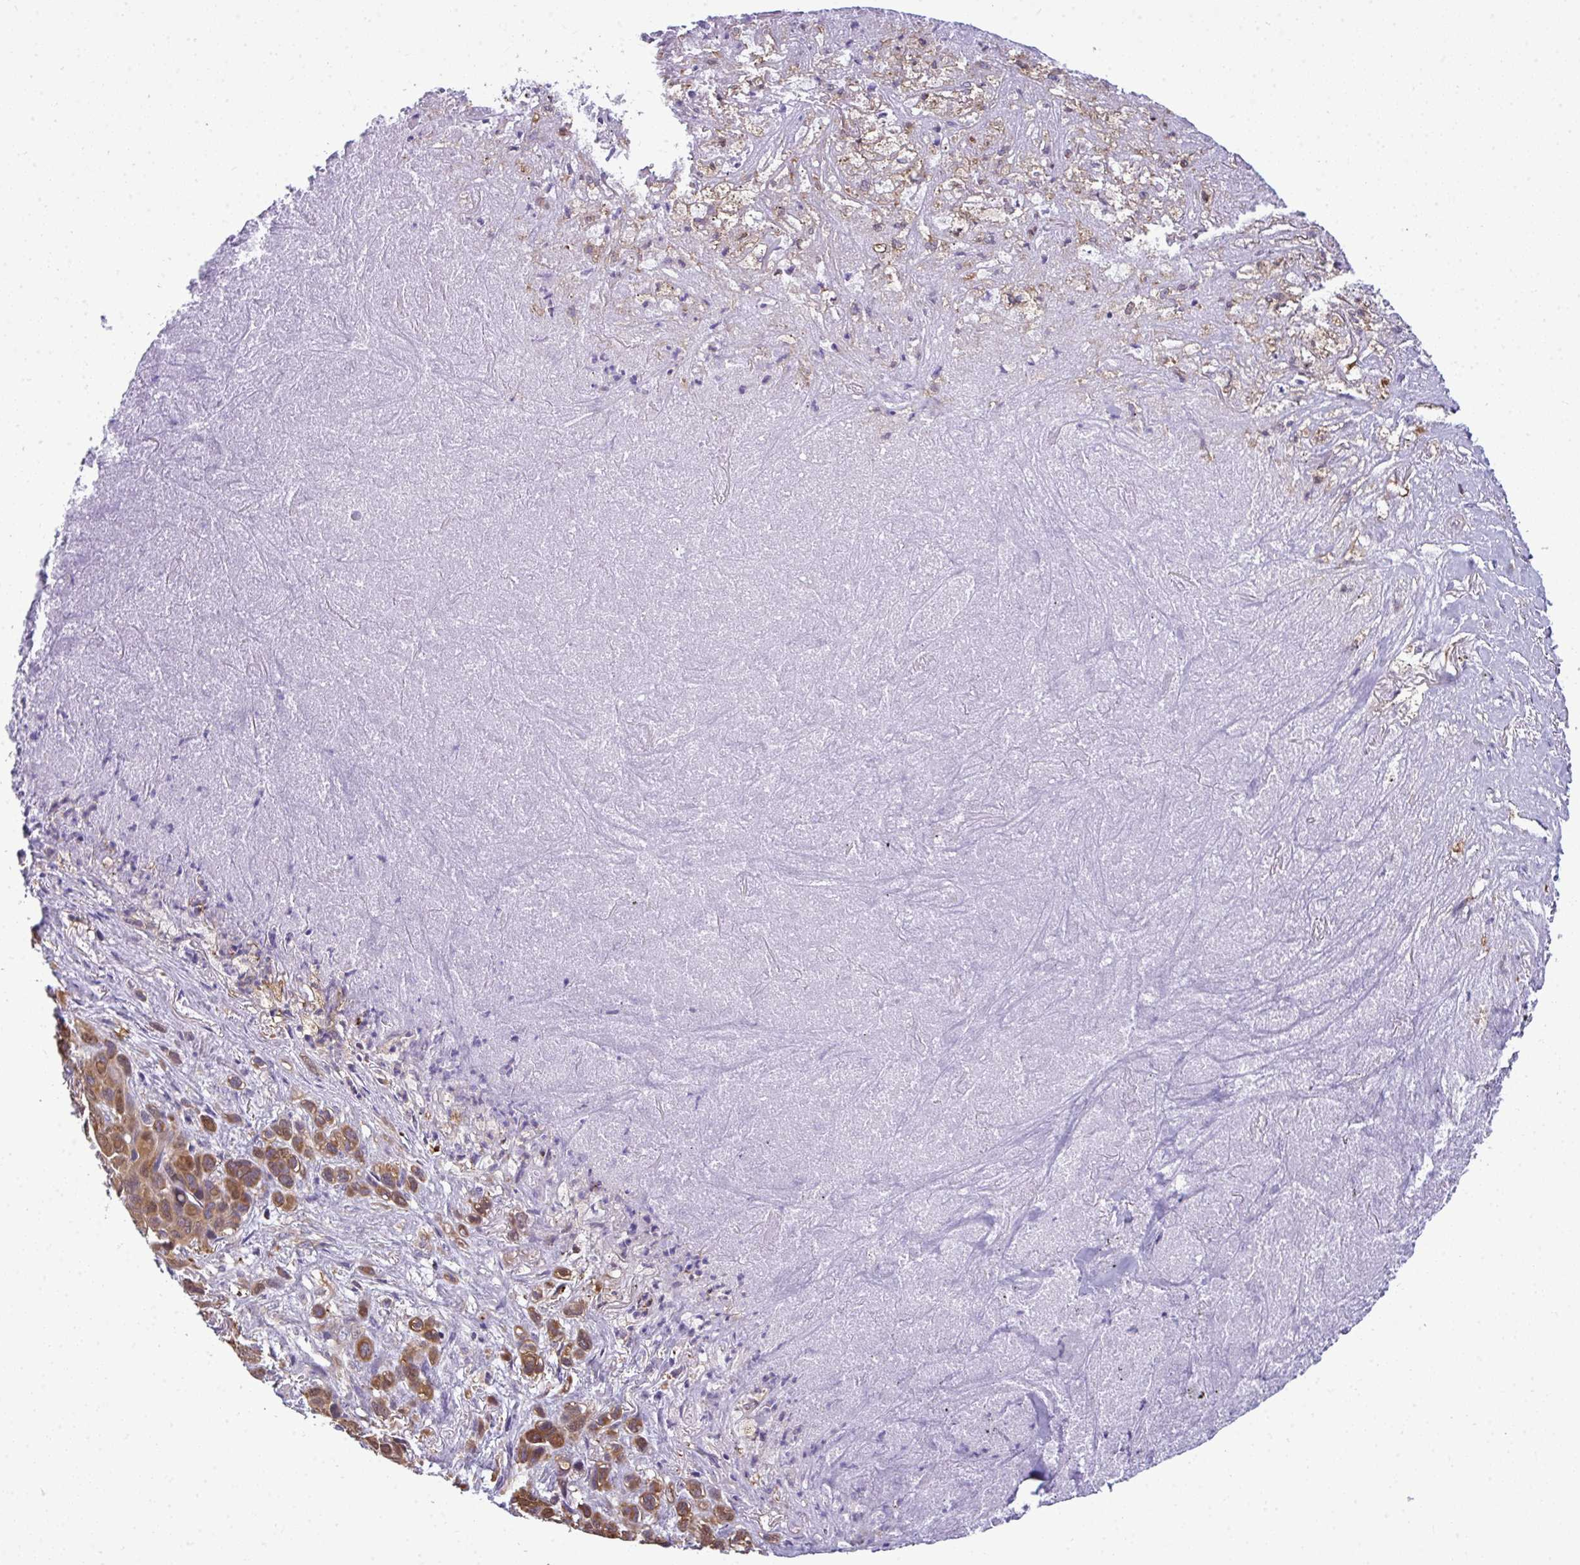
{"staining": {"intensity": "moderate", "quantity": ">75%", "location": "cytoplasmic/membranous,nuclear"}, "tissue": "melanoma", "cell_type": "Tumor cells", "image_type": "cancer", "snomed": [{"axis": "morphology", "description": "Malignant melanoma, Metastatic site"}, {"axis": "topography", "description": "Lung"}], "caption": "Immunohistochemical staining of malignant melanoma (metastatic site) displays medium levels of moderate cytoplasmic/membranous and nuclear protein positivity in about >75% of tumor cells.", "gene": "SLC30A6", "patient": {"sex": "male", "age": 48}}